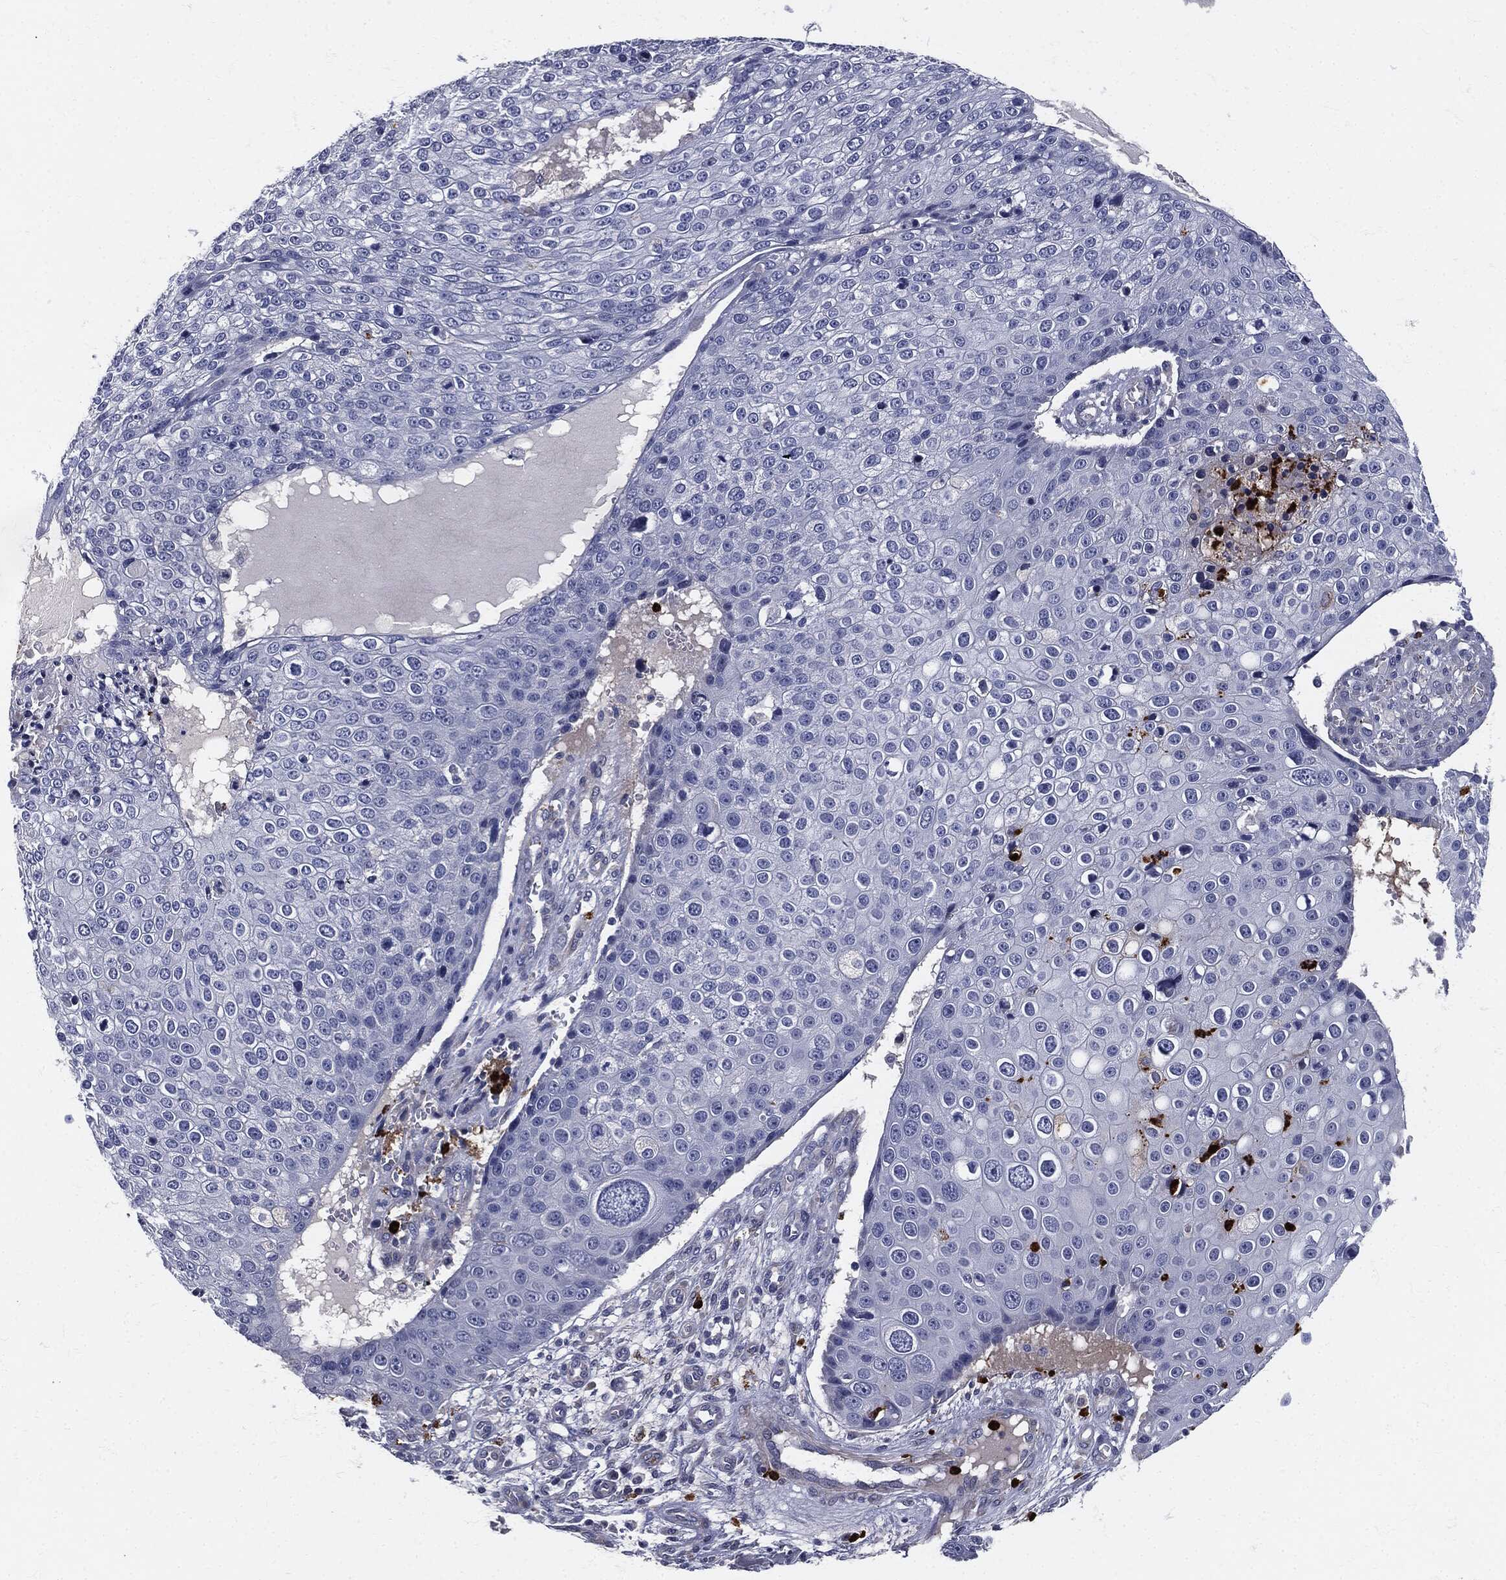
{"staining": {"intensity": "negative", "quantity": "none", "location": "none"}, "tissue": "skin cancer", "cell_type": "Tumor cells", "image_type": "cancer", "snomed": [{"axis": "morphology", "description": "Squamous cell carcinoma, NOS"}, {"axis": "topography", "description": "Skin"}], "caption": "The photomicrograph shows no significant positivity in tumor cells of skin cancer (squamous cell carcinoma).", "gene": "MPO", "patient": {"sex": "male", "age": 71}}